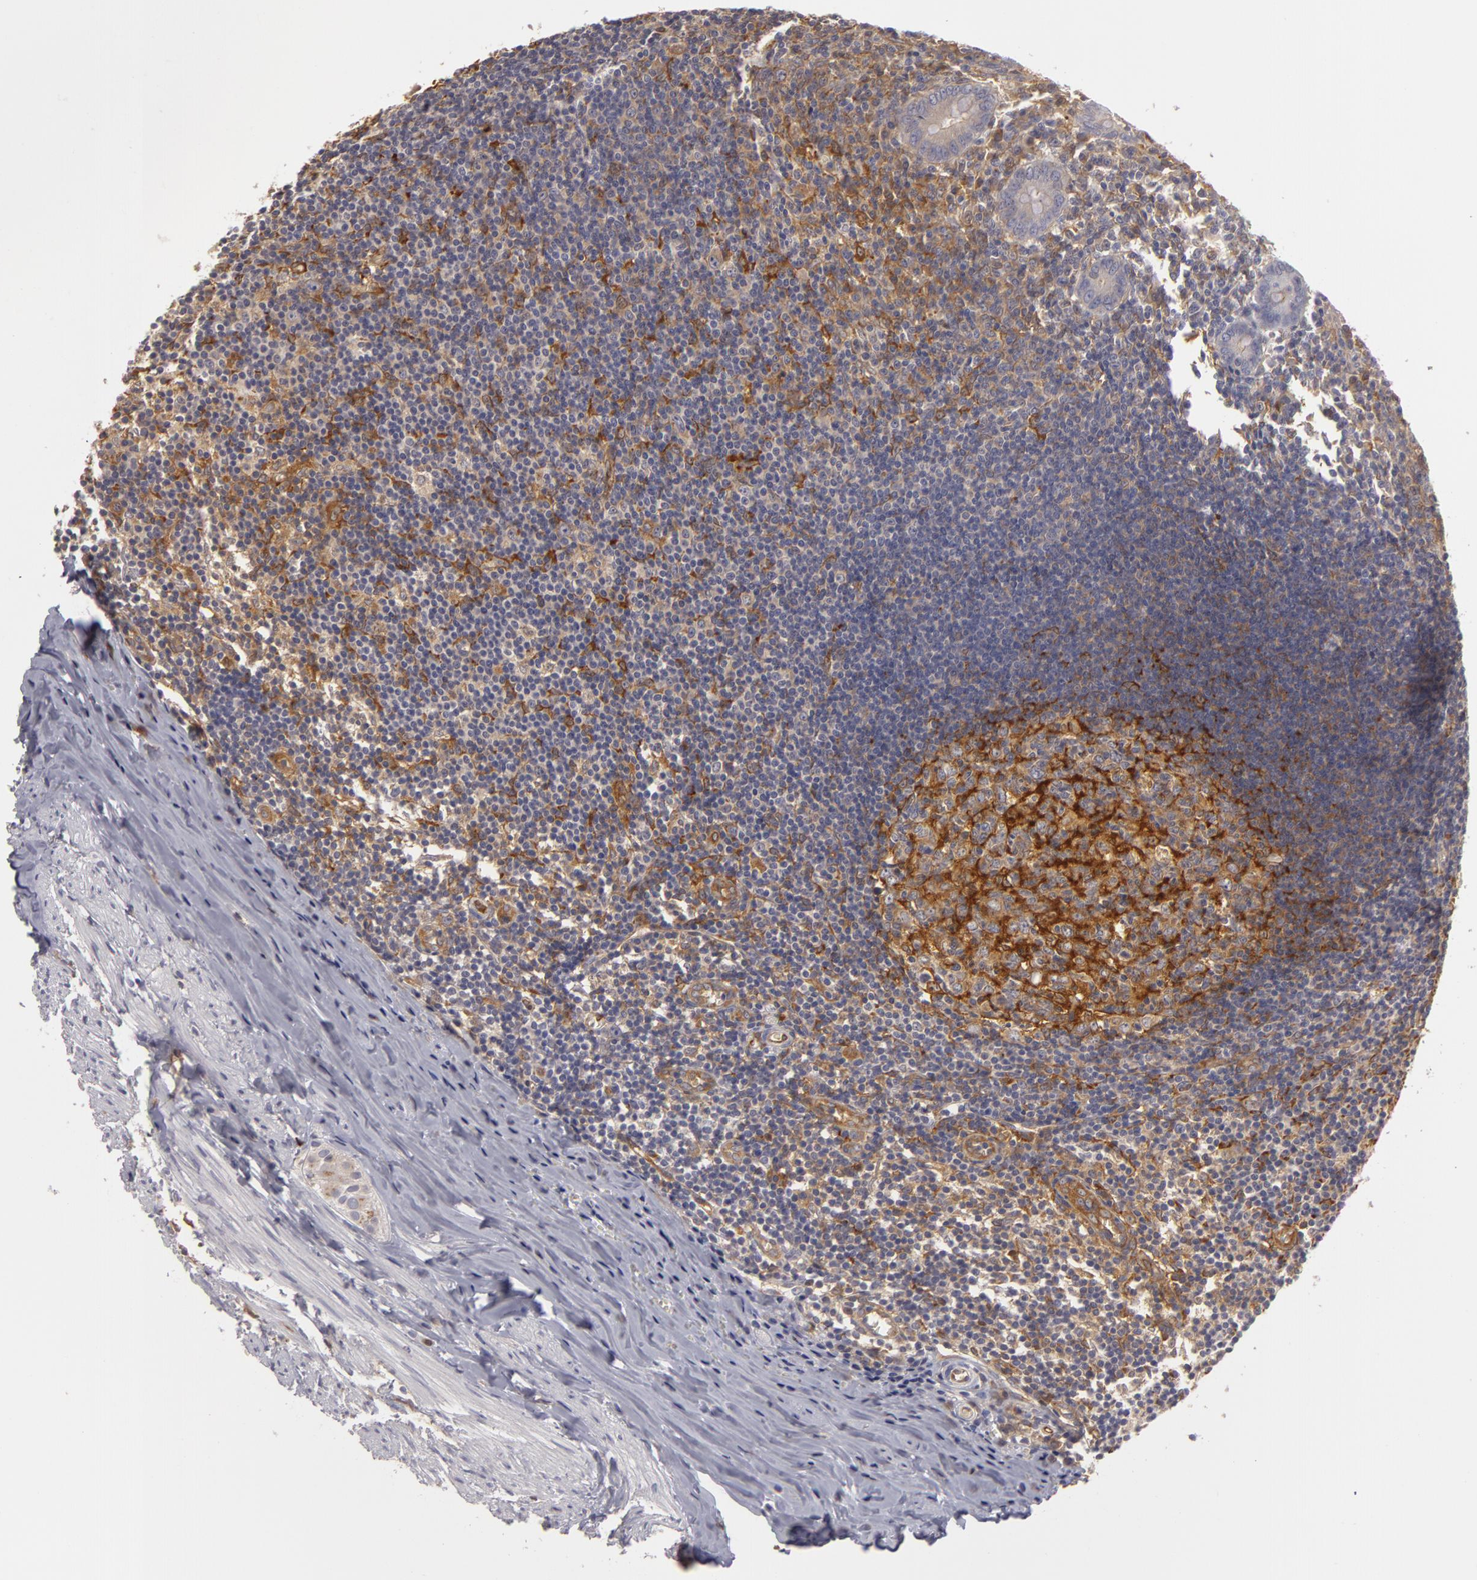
{"staining": {"intensity": "weak", "quantity": ">75%", "location": "cytoplasmic/membranous"}, "tissue": "appendix", "cell_type": "Glandular cells", "image_type": "normal", "snomed": [{"axis": "morphology", "description": "Normal tissue, NOS"}, {"axis": "topography", "description": "Appendix"}], "caption": "IHC image of benign human appendix stained for a protein (brown), which demonstrates low levels of weak cytoplasmic/membranous positivity in approximately >75% of glandular cells.", "gene": "ZNF229", "patient": {"sex": "female", "age": 19}}